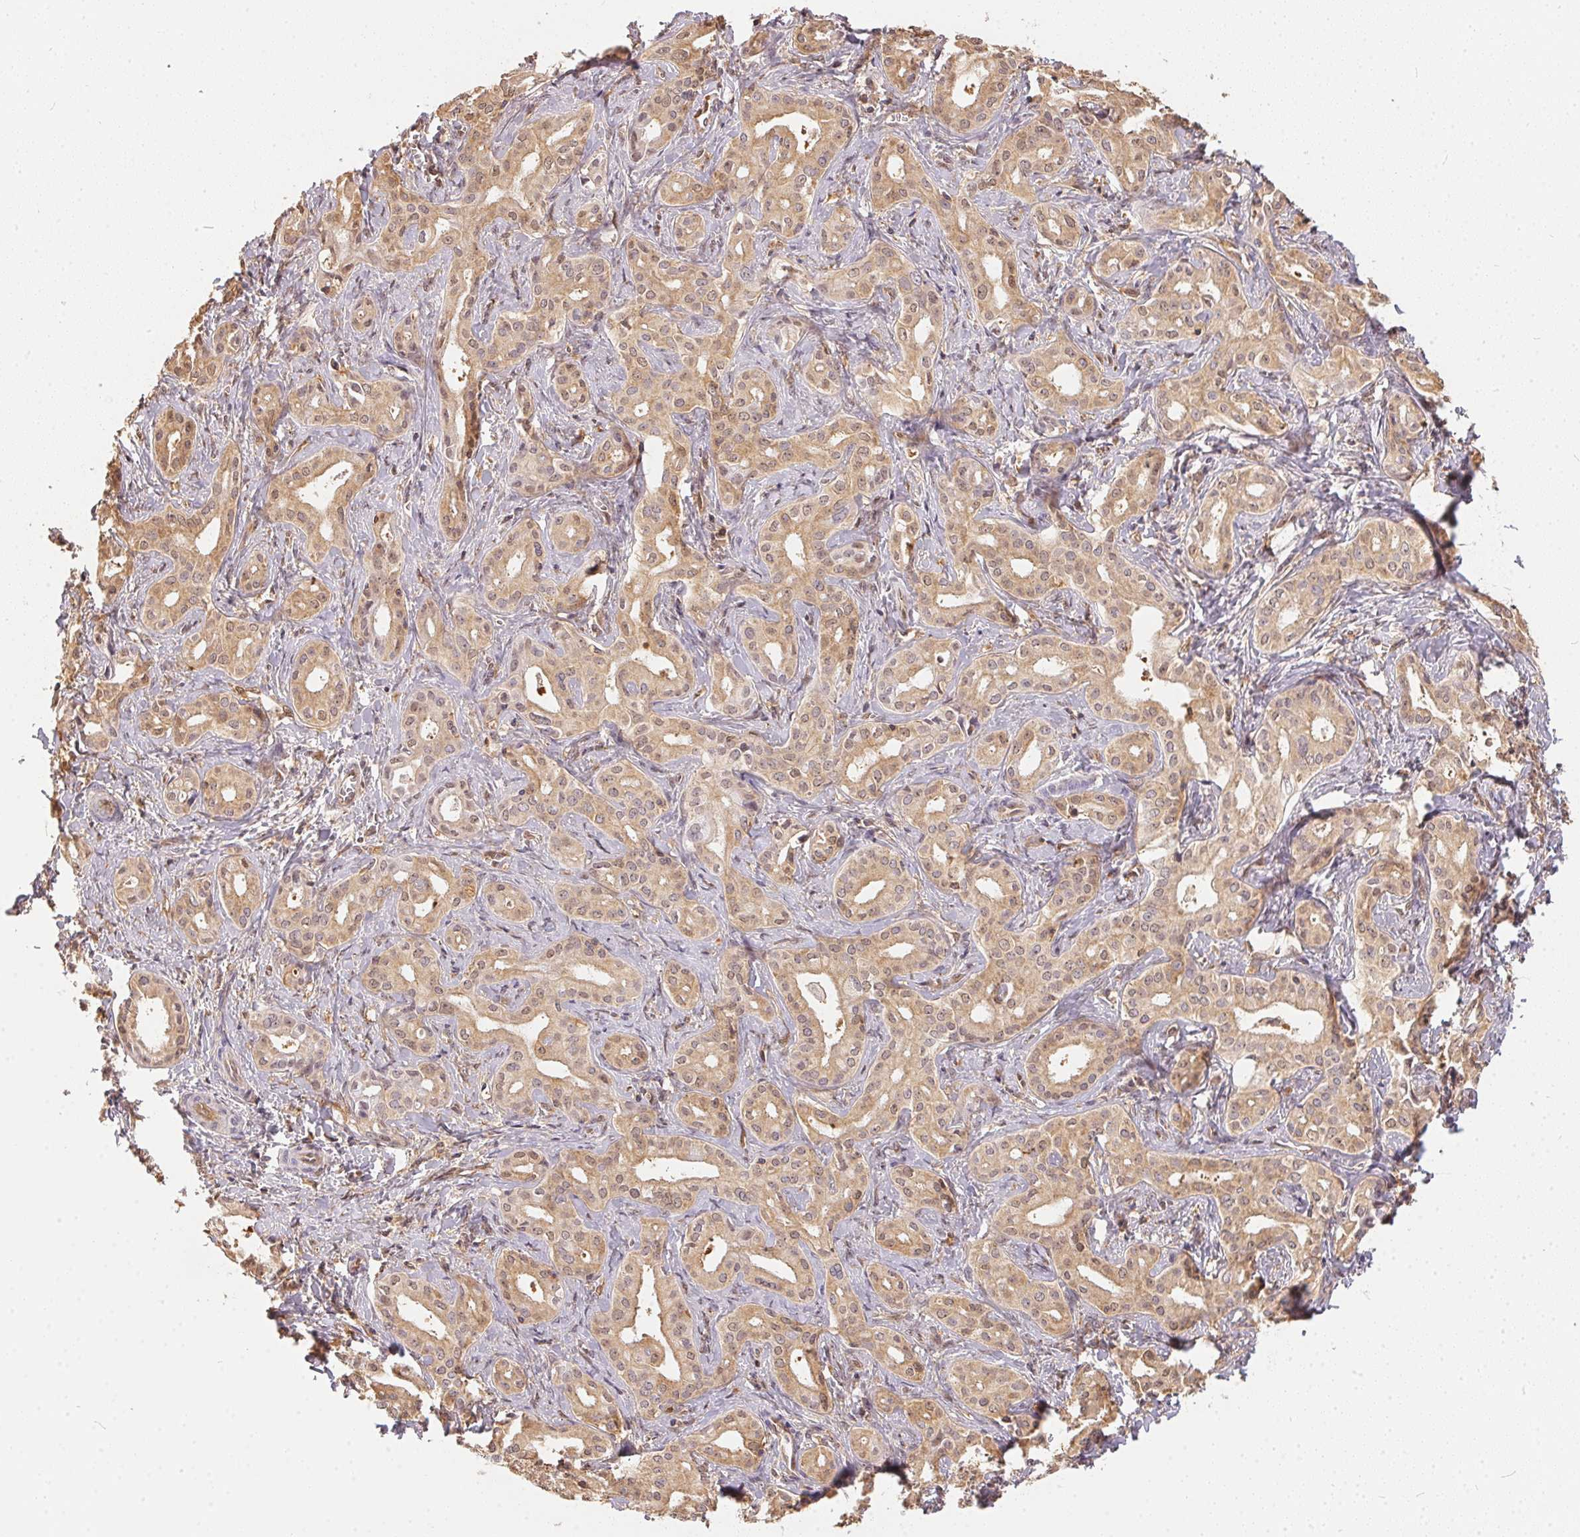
{"staining": {"intensity": "weak", "quantity": ">75%", "location": "cytoplasmic/membranous,nuclear"}, "tissue": "liver cancer", "cell_type": "Tumor cells", "image_type": "cancer", "snomed": [{"axis": "morphology", "description": "Cholangiocarcinoma"}, {"axis": "topography", "description": "Liver"}], "caption": "IHC staining of liver cancer, which demonstrates low levels of weak cytoplasmic/membranous and nuclear expression in approximately >75% of tumor cells indicating weak cytoplasmic/membranous and nuclear protein staining. The staining was performed using DAB (brown) for protein detection and nuclei were counterstained in hematoxylin (blue).", "gene": "BLMH", "patient": {"sex": "female", "age": 65}}